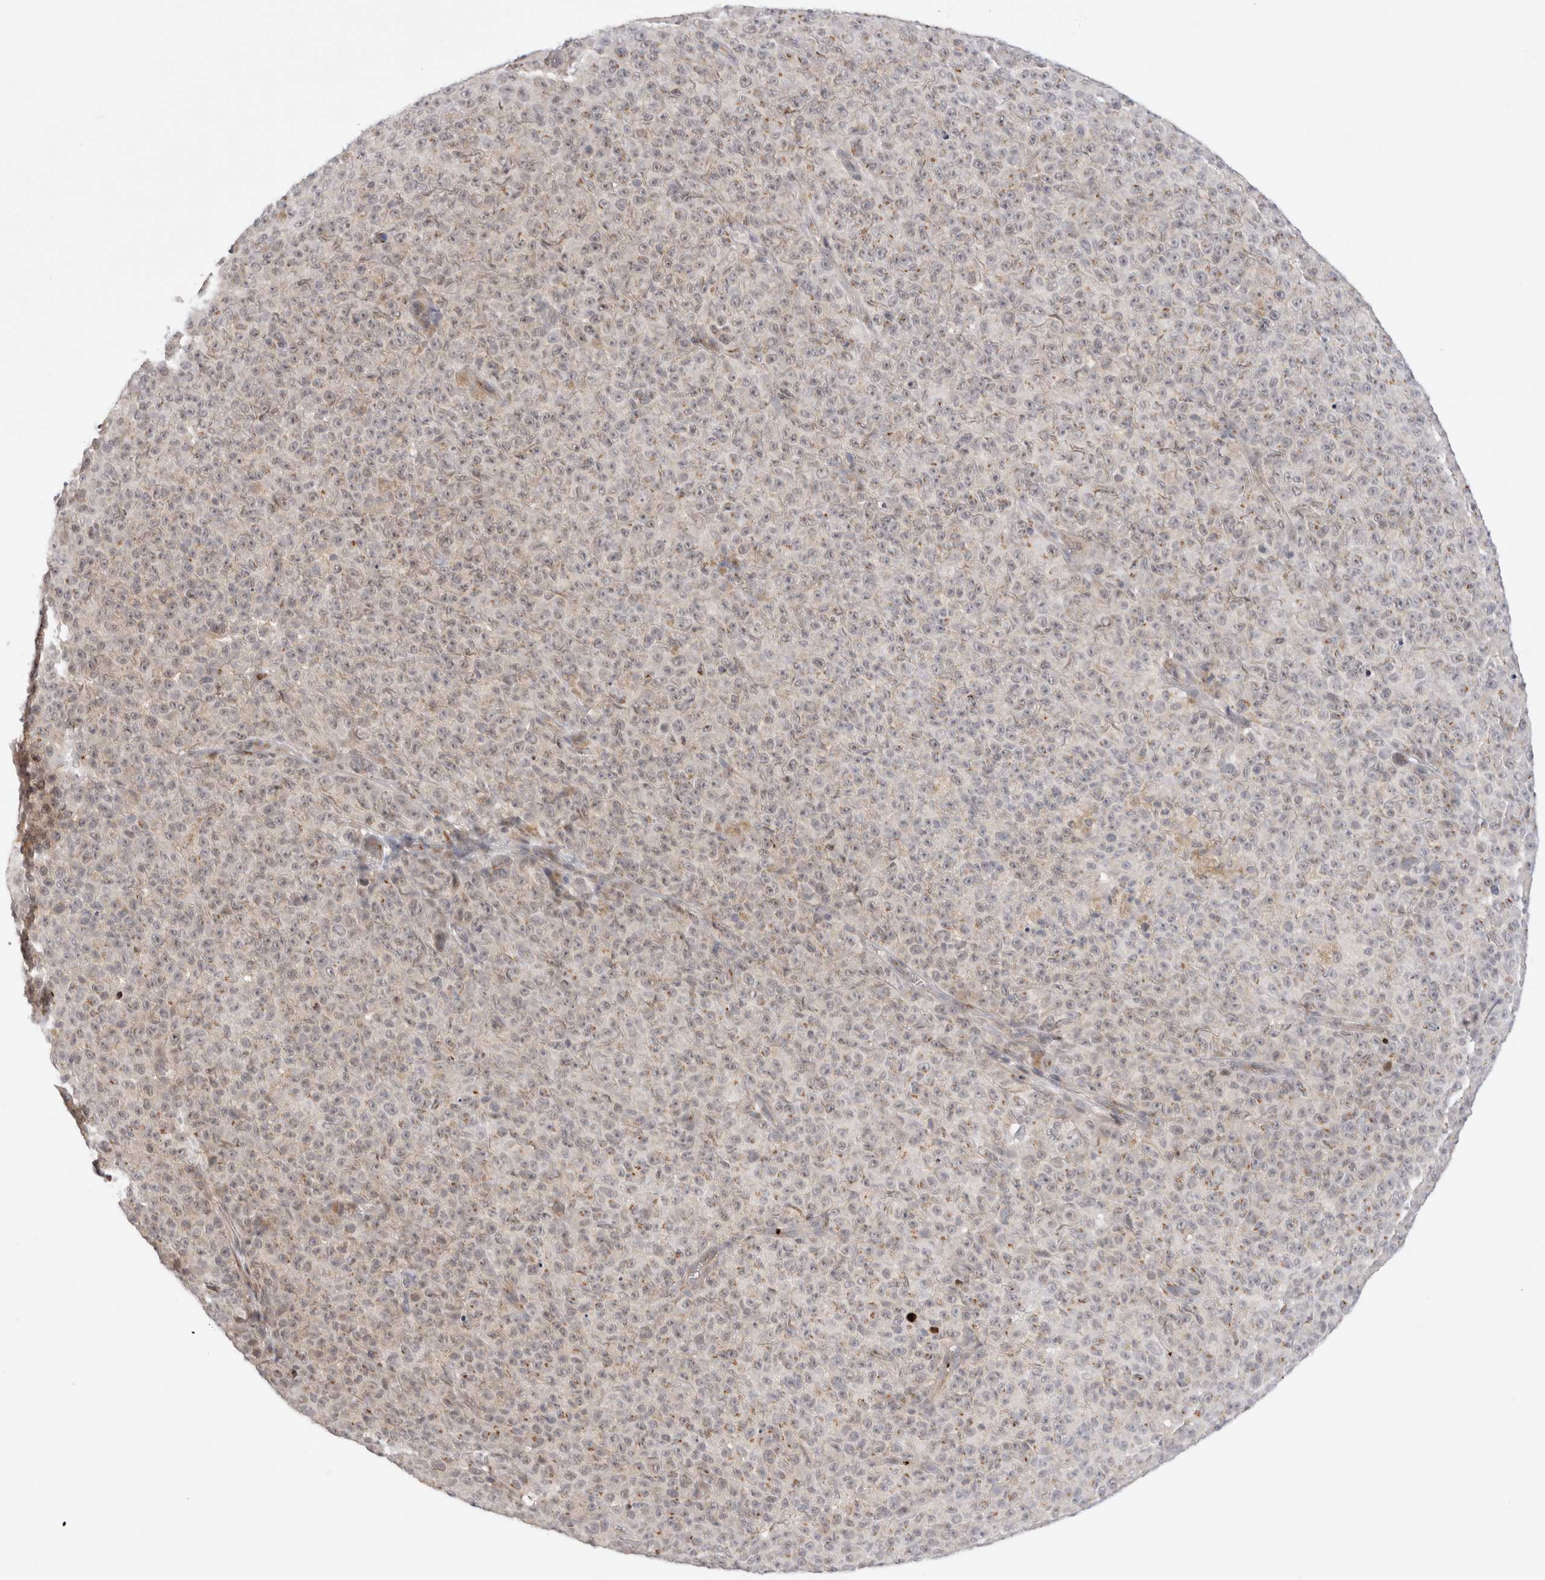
{"staining": {"intensity": "weak", "quantity": "<25%", "location": "cytoplasmic/membranous"}, "tissue": "melanoma", "cell_type": "Tumor cells", "image_type": "cancer", "snomed": [{"axis": "morphology", "description": "Malignant melanoma, NOS"}, {"axis": "topography", "description": "Skin"}], "caption": "IHC photomicrograph of melanoma stained for a protein (brown), which reveals no staining in tumor cells. Nuclei are stained in blue.", "gene": "VPS28", "patient": {"sex": "female", "age": 82}}